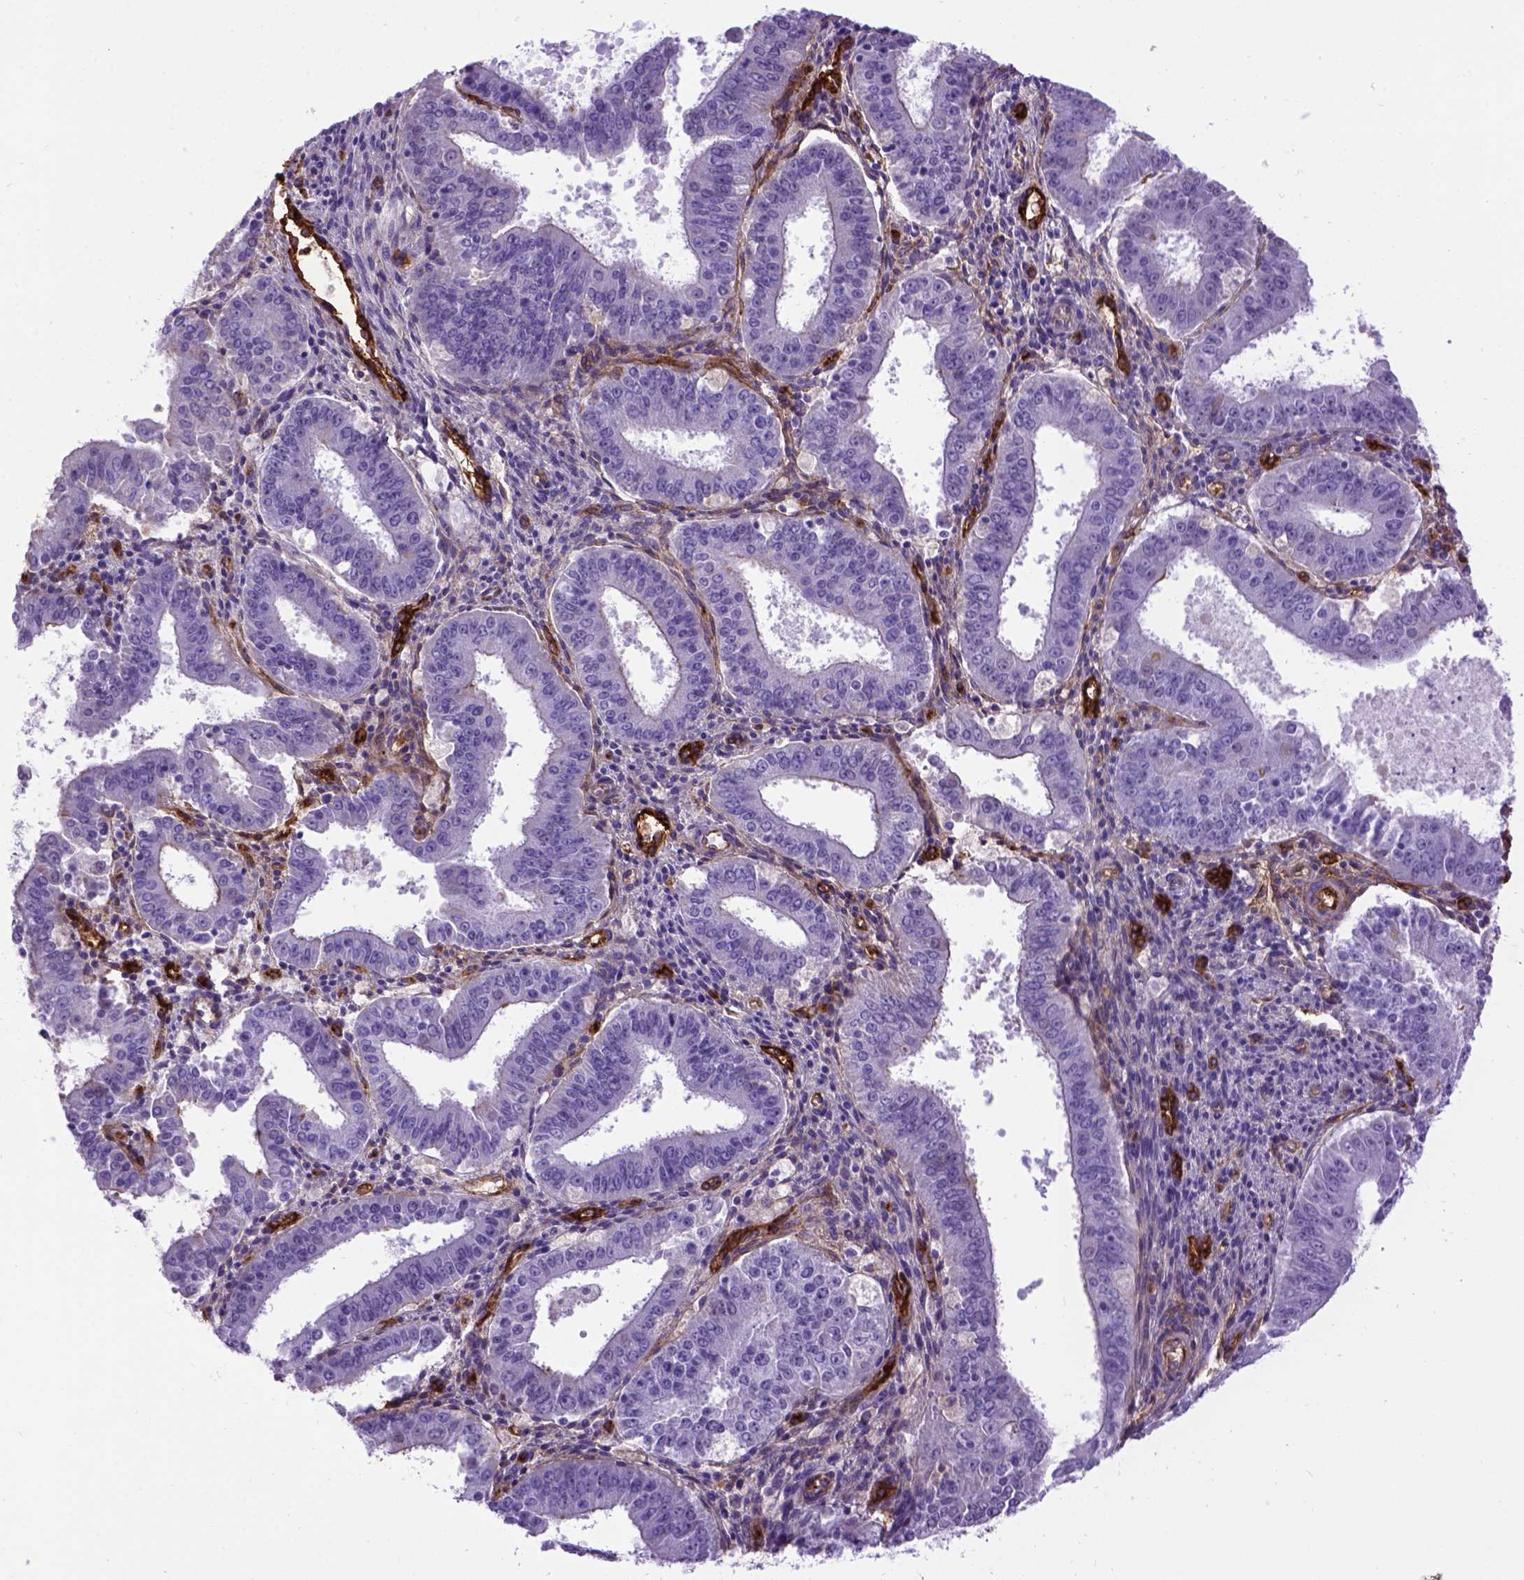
{"staining": {"intensity": "negative", "quantity": "none", "location": "none"}, "tissue": "ovarian cancer", "cell_type": "Tumor cells", "image_type": "cancer", "snomed": [{"axis": "morphology", "description": "Carcinoma, endometroid"}, {"axis": "topography", "description": "Ovary"}], "caption": "This photomicrograph is of ovarian cancer stained with immunohistochemistry to label a protein in brown with the nuclei are counter-stained blue. There is no expression in tumor cells.", "gene": "ENG", "patient": {"sex": "female", "age": 42}}